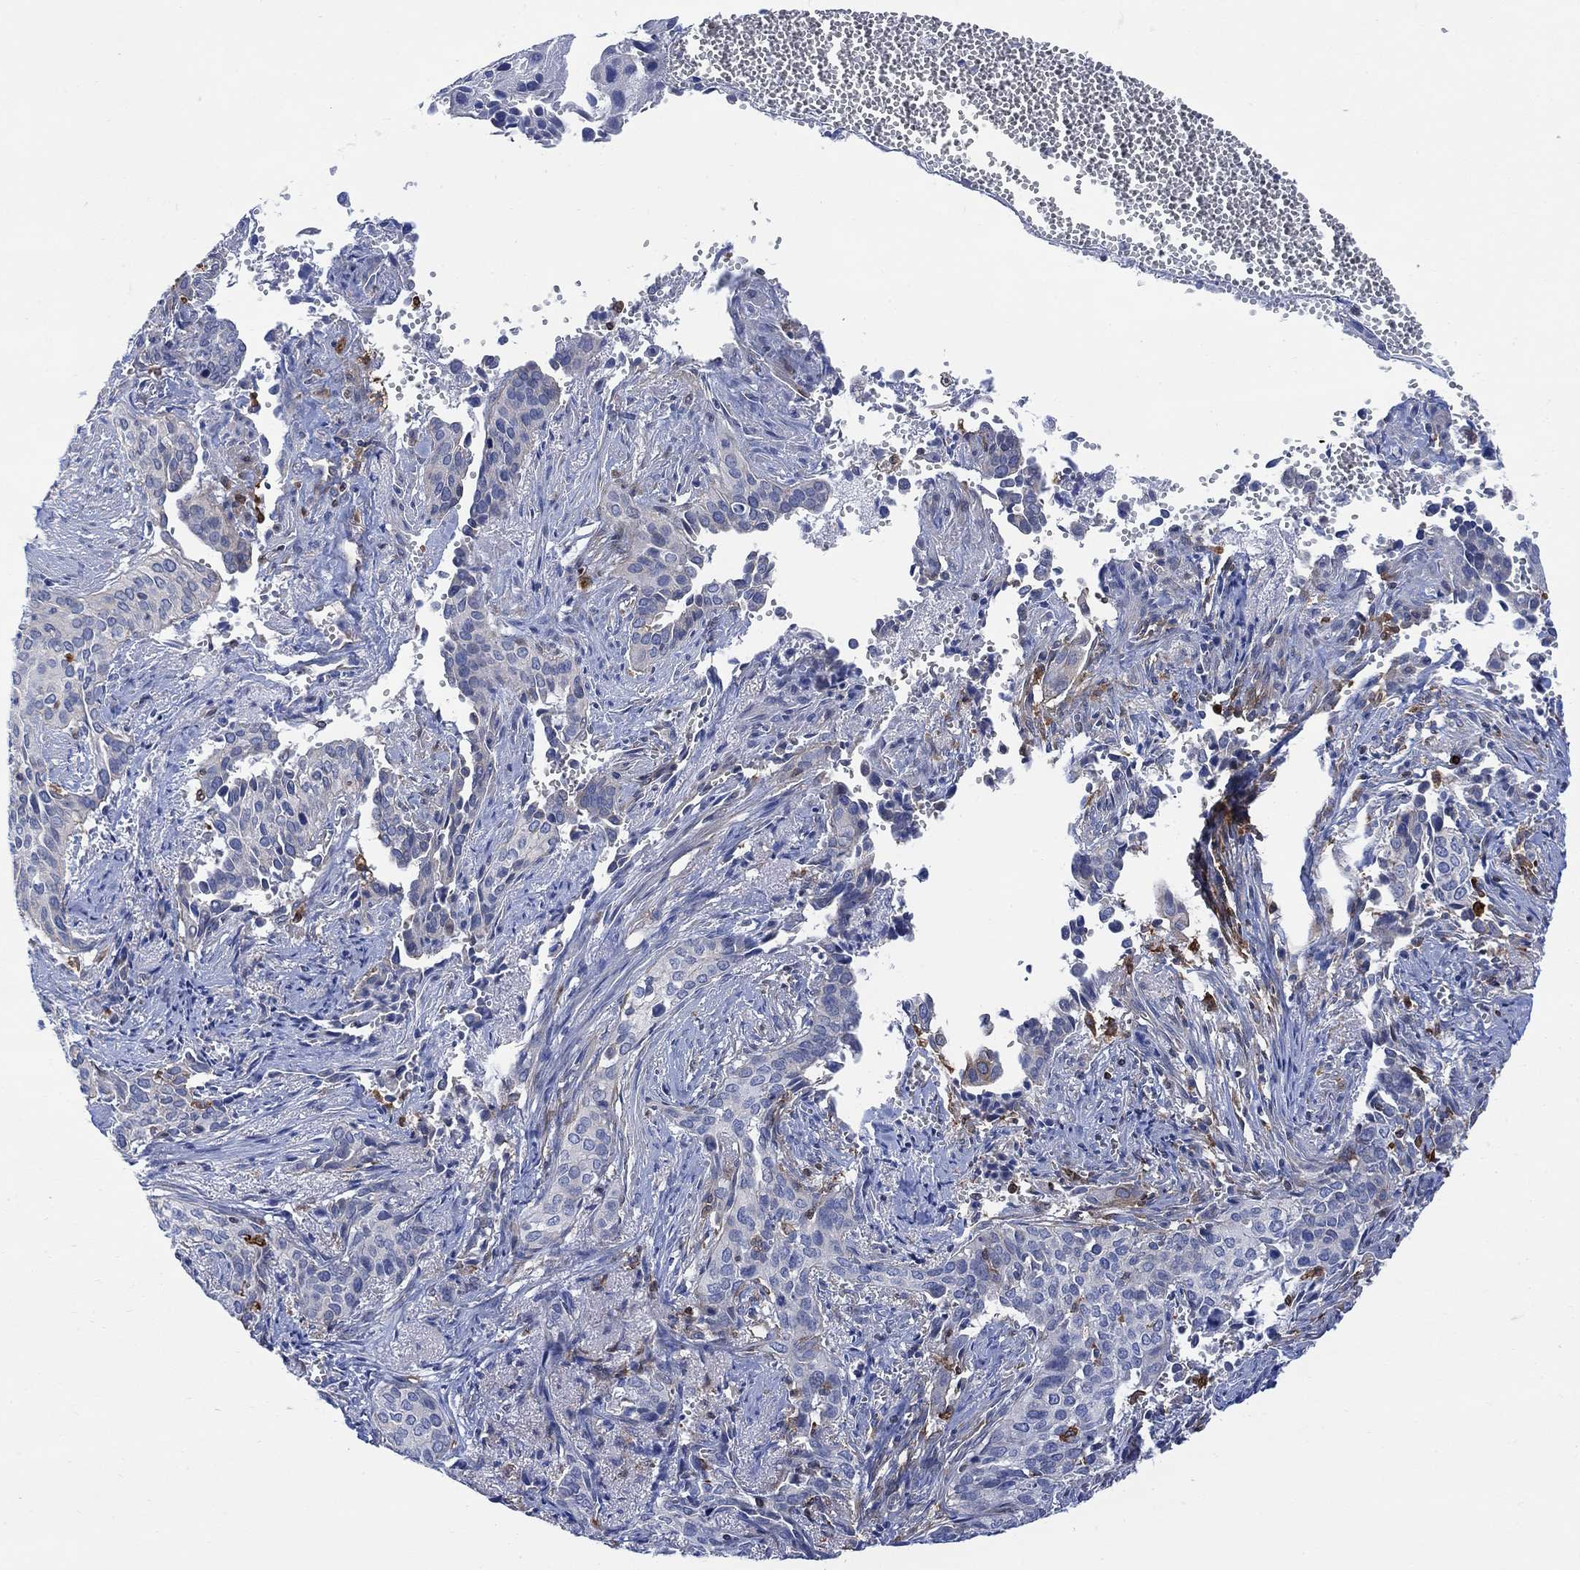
{"staining": {"intensity": "negative", "quantity": "none", "location": "none"}, "tissue": "cervical cancer", "cell_type": "Tumor cells", "image_type": "cancer", "snomed": [{"axis": "morphology", "description": "Squamous cell carcinoma, NOS"}, {"axis": "topography", "description": "Cervix"}], "caption": "High magnification brightfield microscopy of cervical squamous cell carcinoma stained with DAB (3,3'-diaminobenzidine) (brown) and counterstained with hematoxylin (blue): tumor cells show no significant staining.", "gene": "GBP5", "patient": {"sex": "female", "age": 29}}